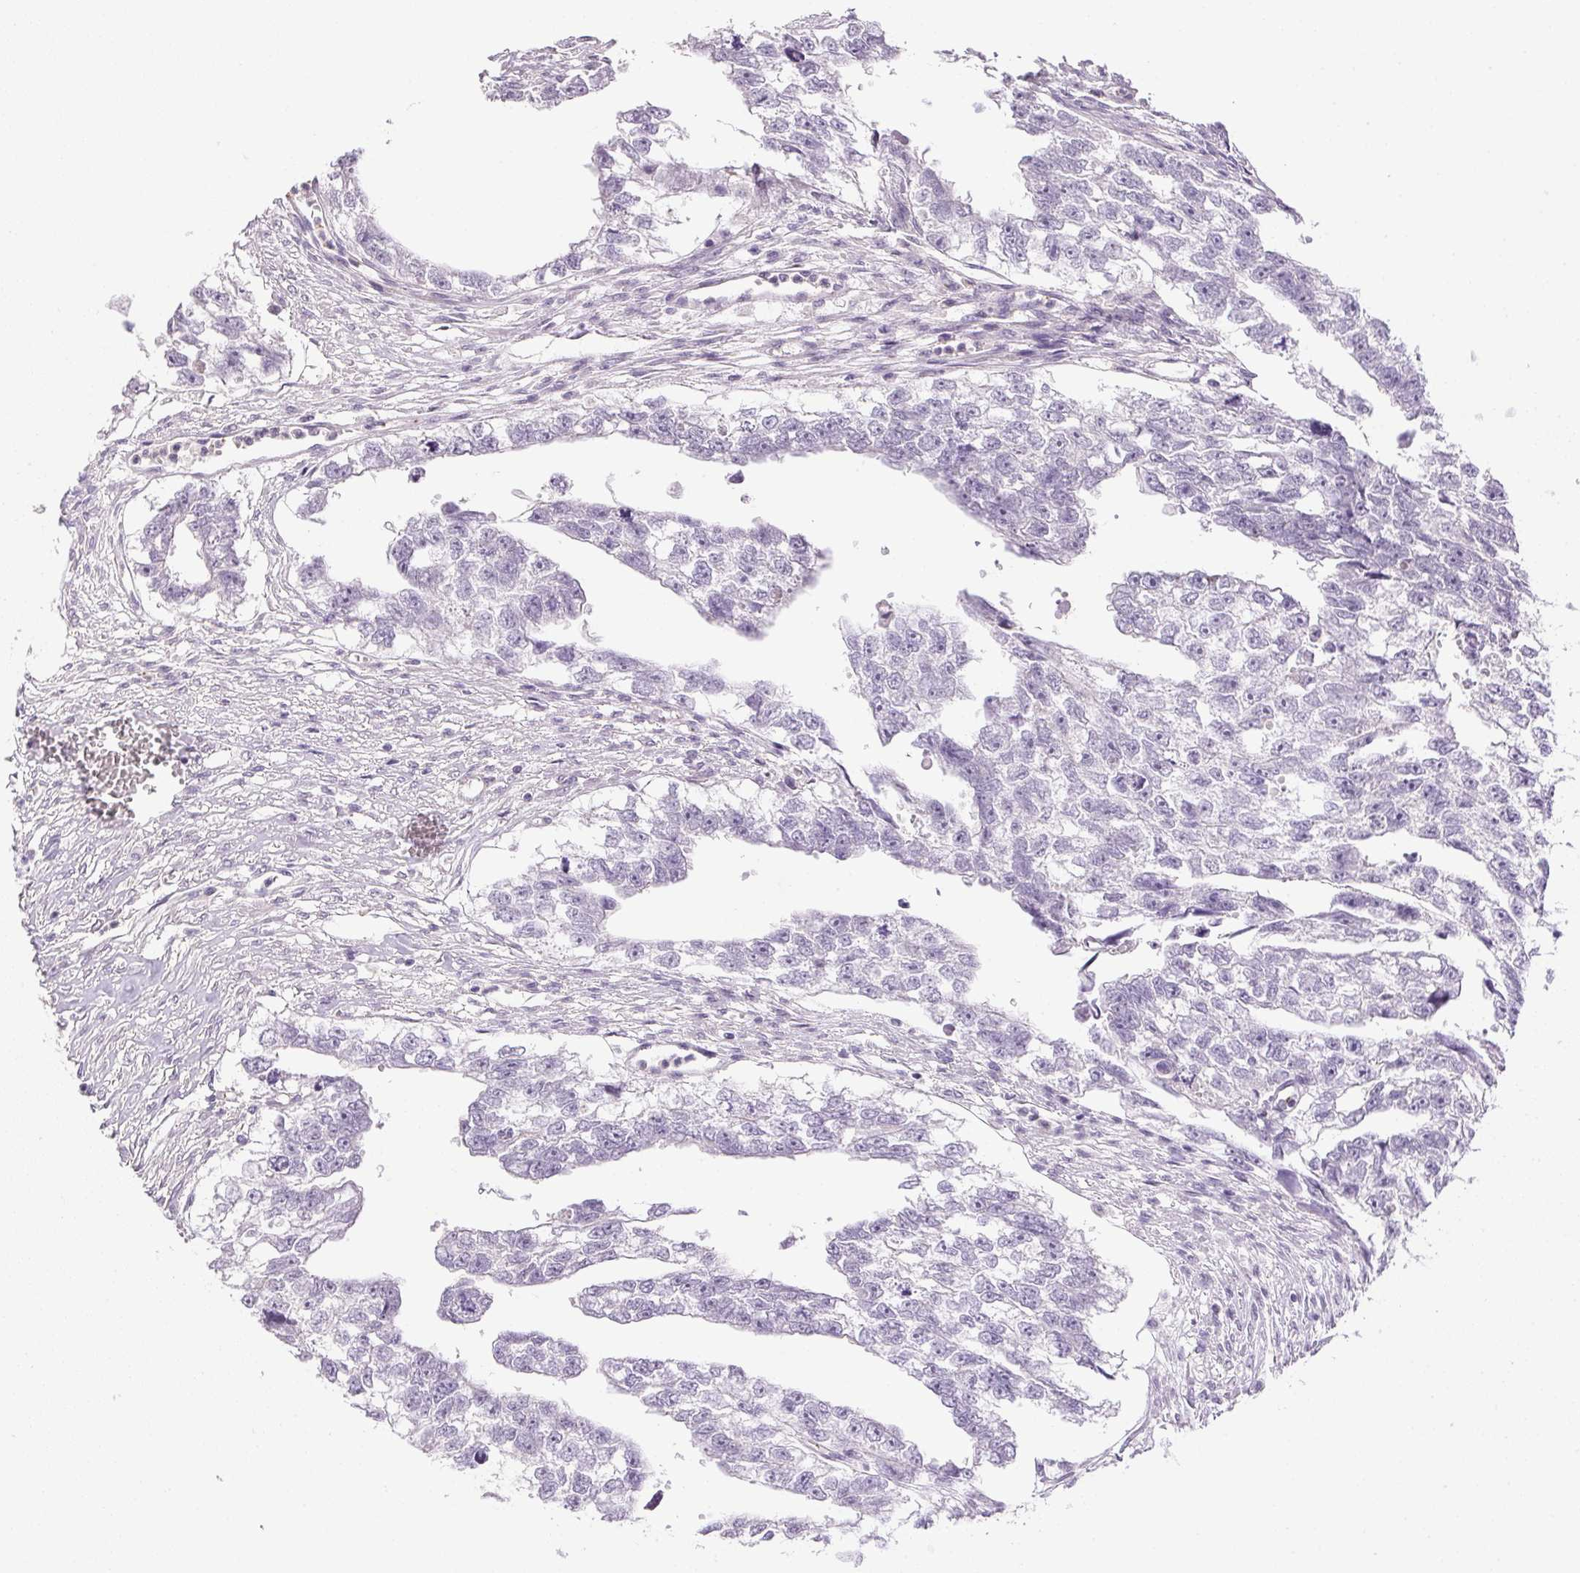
{"staining": {"intensity": "negative", "quantity": "none", "location": "none"}, "tissue": "testis cancer", "cell_type": "Tumor cells", "image_type": "cancer", "snomed": [{"axis": "morphology", "description": "Carcinoma, Embryonal, NOS"}, {"axis": "morphology", "description": "Teratoma, malignant, NOS"}, {"axis": "topography", "description": "Testis"}], "caption": "Immunohistochemistry (IHC) of testis malignant teratoma displays no staining in tumor cells.", "gene": "PRL", "patient": {"sex": "male", "age": 44}}